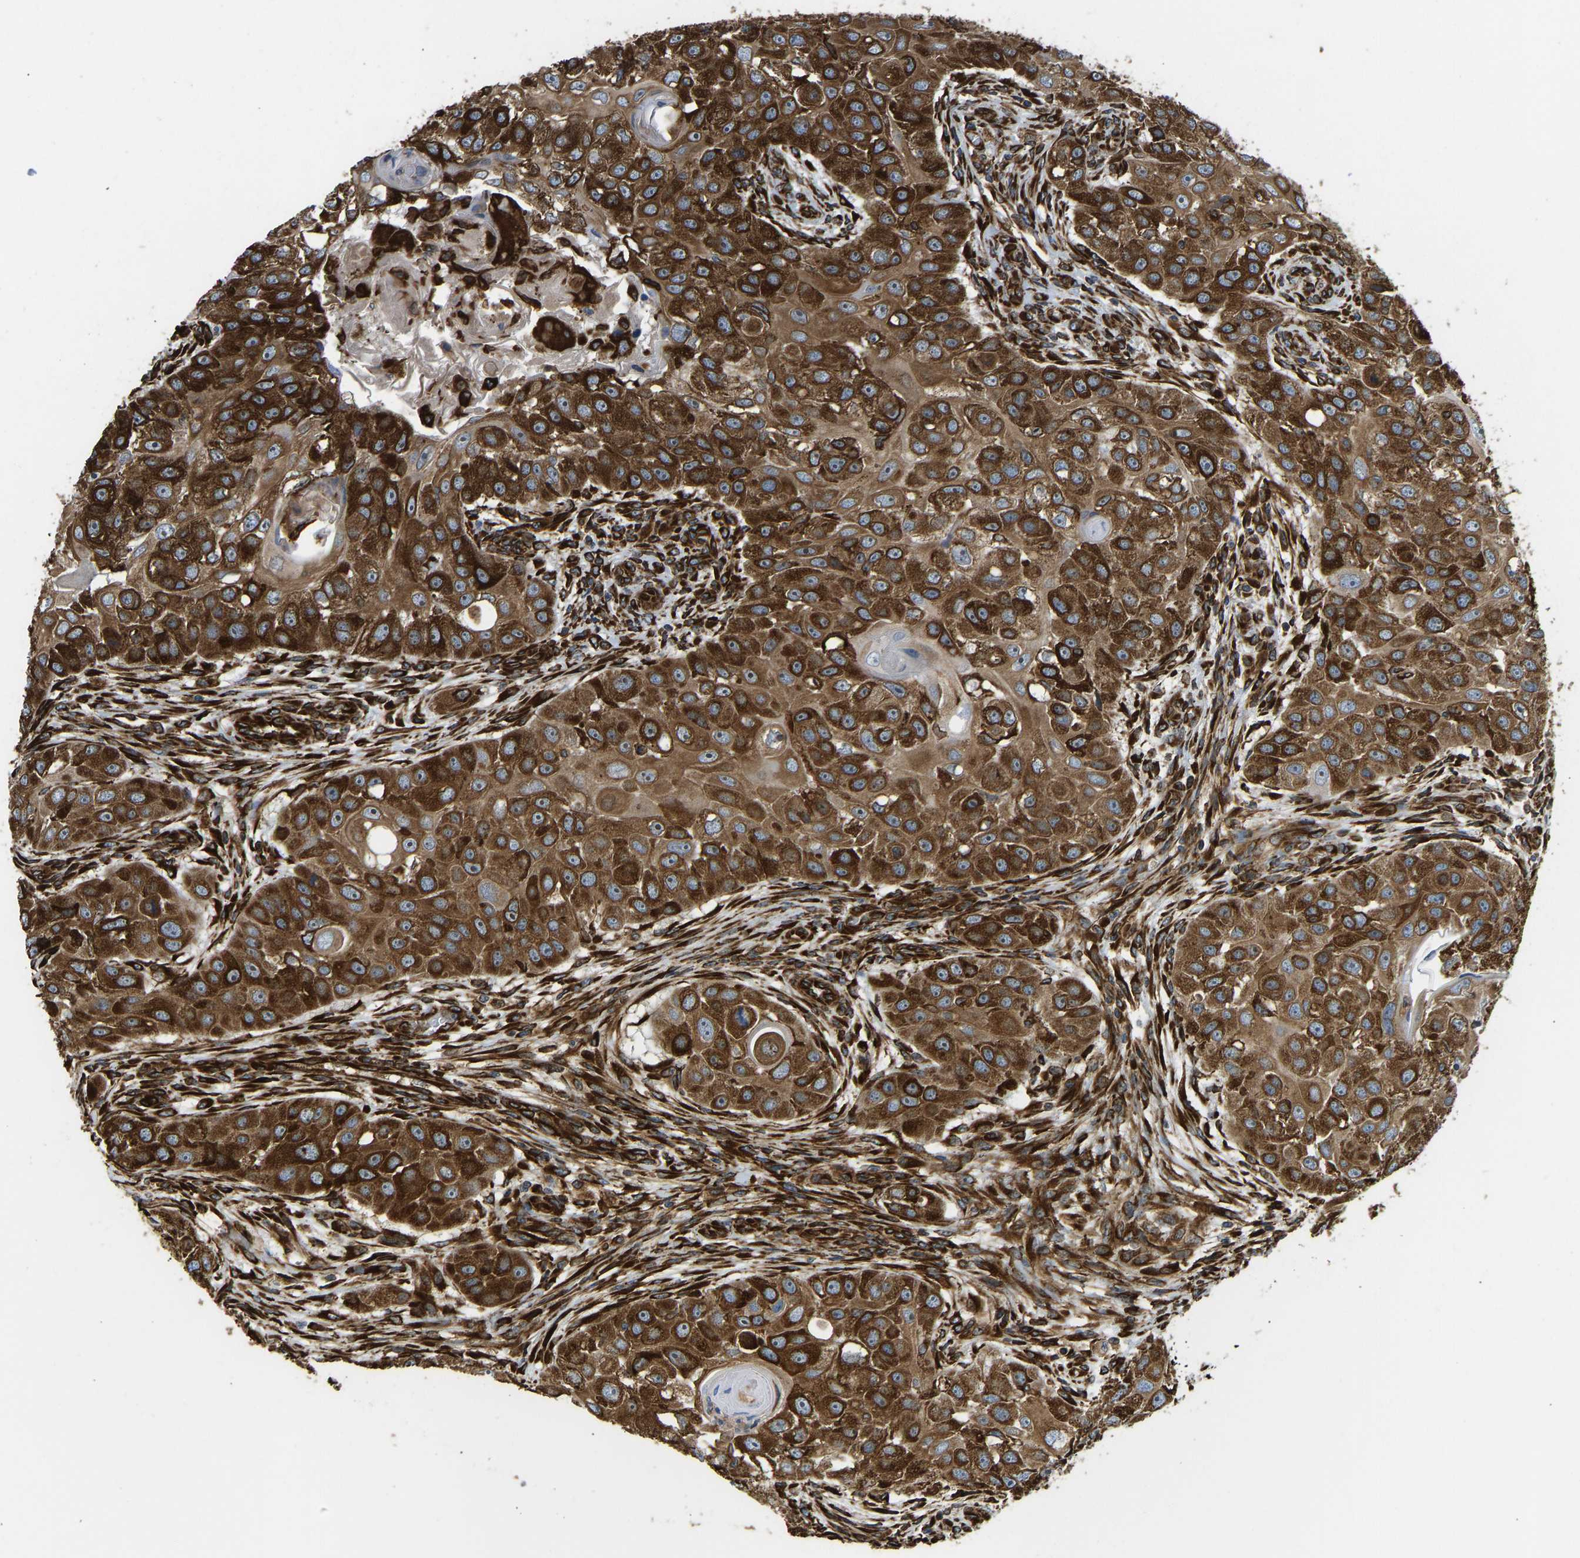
{"staining": {"intensity": "strong", "quantity": ">75%", "location": "cytoplasmic/membranous"}, "tissue": "head and neck cancer", "cell_type": "Tumor cells", "image_type": "cancer", "snomed": [{"axis": "morphology", "description": "Normal tissue, NOS"}, {"axis": "morphology", "description": "Squamous cell carcinoma, NOS"}, {"axis": "topography", "description": "Skeletal muscle"}, {"axis": "topography", "description": "Head-Neck"}], "caption": "Squamous cell carcinoma (head and neck) stained with immunohistochemistry displays strong cytoplasmic/membranous positivity in approximately >75% of tumor cells.", "gene": "BEX3", "patient": {"sex": "male", "age": 51}}